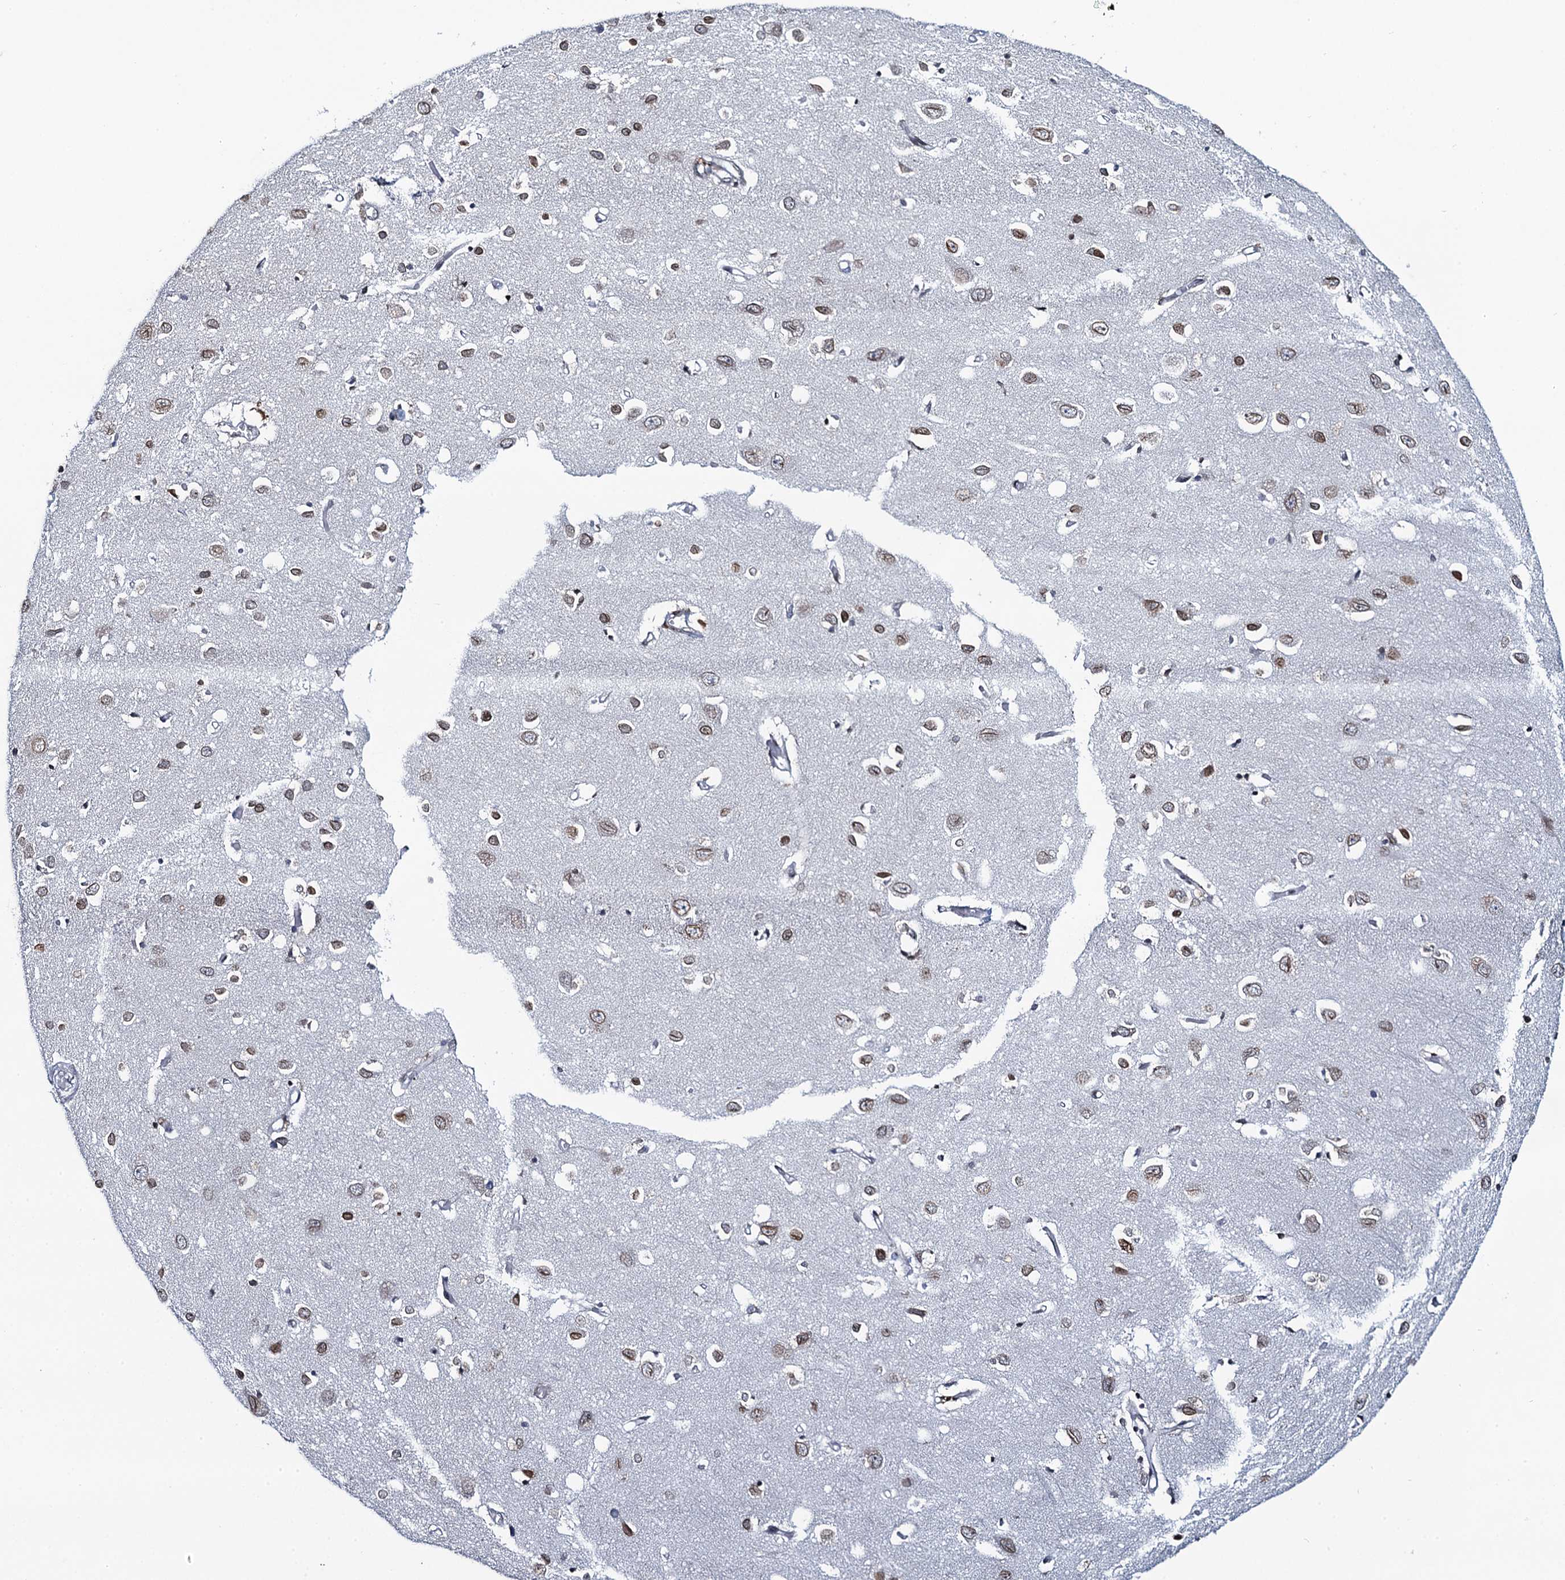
{"staining": {"intensity": "negative", "quantity": "none", "location": "none"}, "tissue": "cerebral cortex", "cell_type": "Endothelial cells", "image_type": "normal", "snomed": [{"axis": "morphology", "description": "Normal tissue, NOS"}, {"axis": "topography", "description": "Cerebral cortex"}], "caption": "Endothelial cells are negative for brown protein staining in benign cerebral cortex. Nuclei are stained in blue.", "gene": "TOX3", "patient": {"sex": "female", "age": 64}}